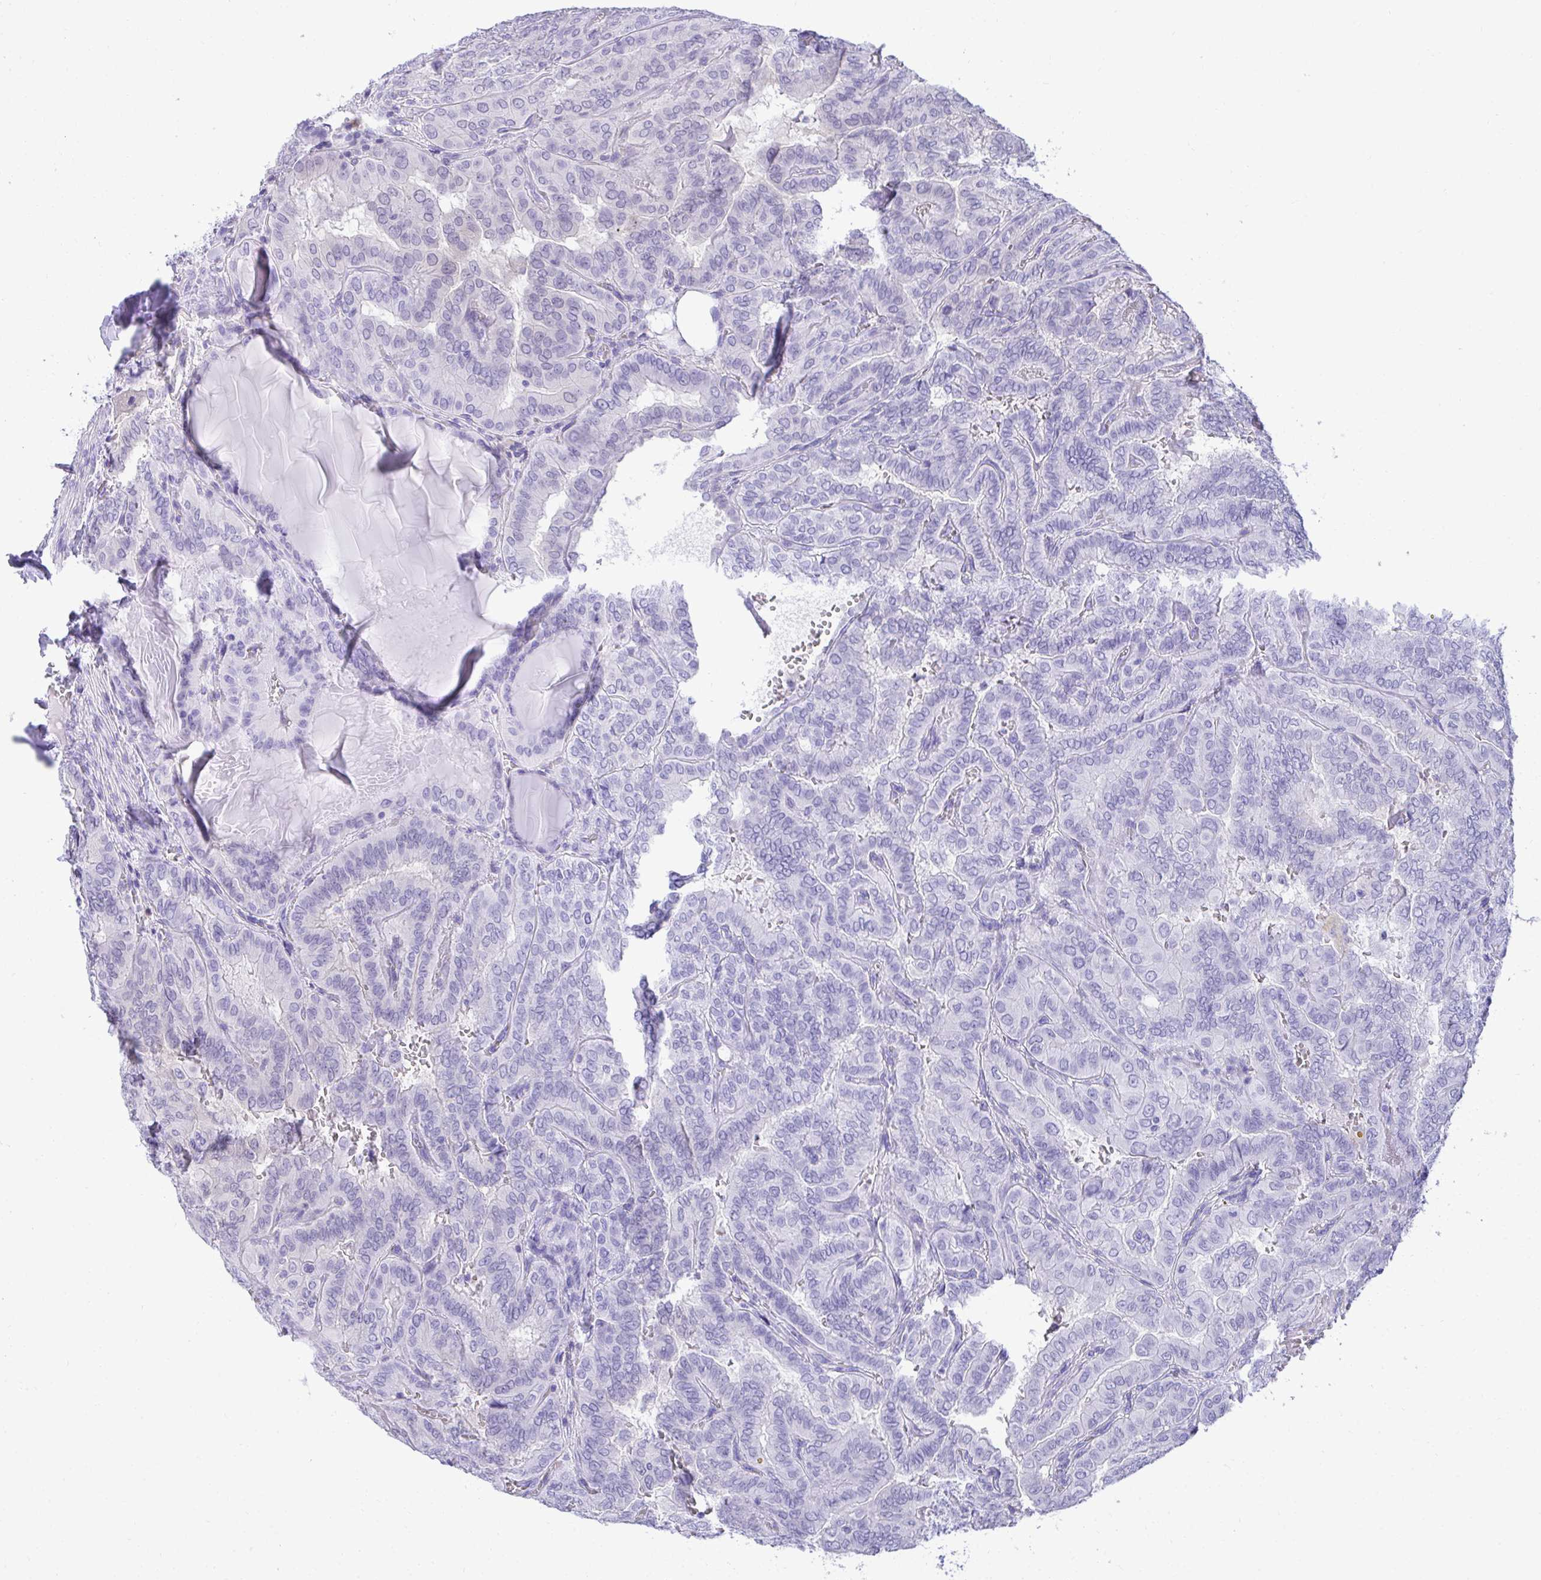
{"staining": {"intensity": "negative", "quantity": "none", "location": "none"}, "tissue": "thyroid cancer", "cell_type": "Tumor cells", "image_type": "cancer", "snomed": [{"axis": "morphology", "description": "Papillary adenocarcinoma, NOS"}, {"axis": "topography", "description": "Thyroid gland"}], "caption": "A micrograph of thyroid papillary adenocarcinoma stained for a protein displays no brown staining in tumor cells.", "gene": "PGM2L1", "patient": {"sex": "female", "age": 46}}